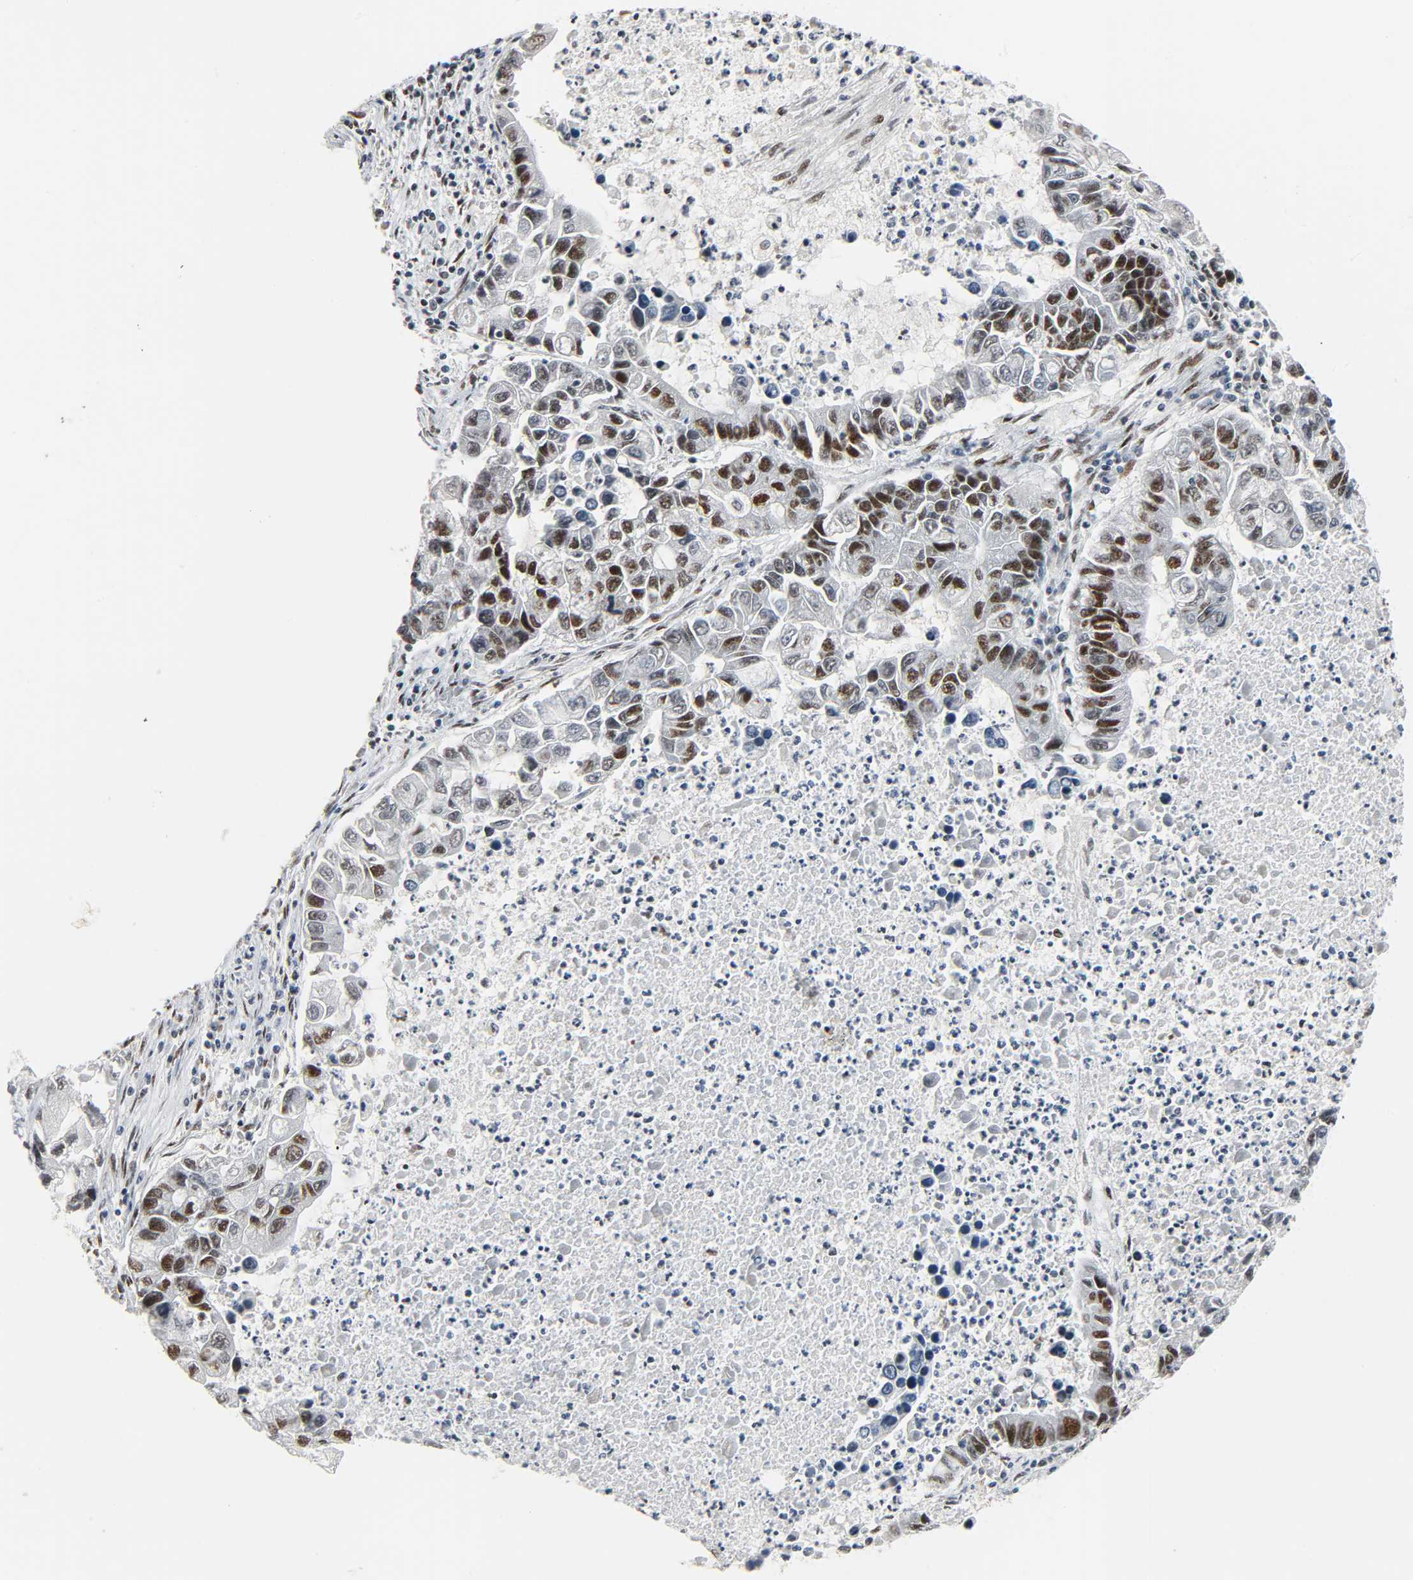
{"staining": {"intensity": "strong", "quantity": "25%-75%", "location": "nuclear"}, "tissue": "lung cancer", "cell_type": "Tumor cells", "image_type": "cancer", "snomed": [{"axis": "morphology", "description": "Adenocarcinoma, NOS"}, {"axis": "topography", "description": "Lung"}], "caption": "Lung adenocarcinoma stained for a protein reveals strong nuclear positivity in tumor cells. Nuclei are stained in blue.", "gene": "CDK9", "patient": {"sex": "female", "age": 51}}